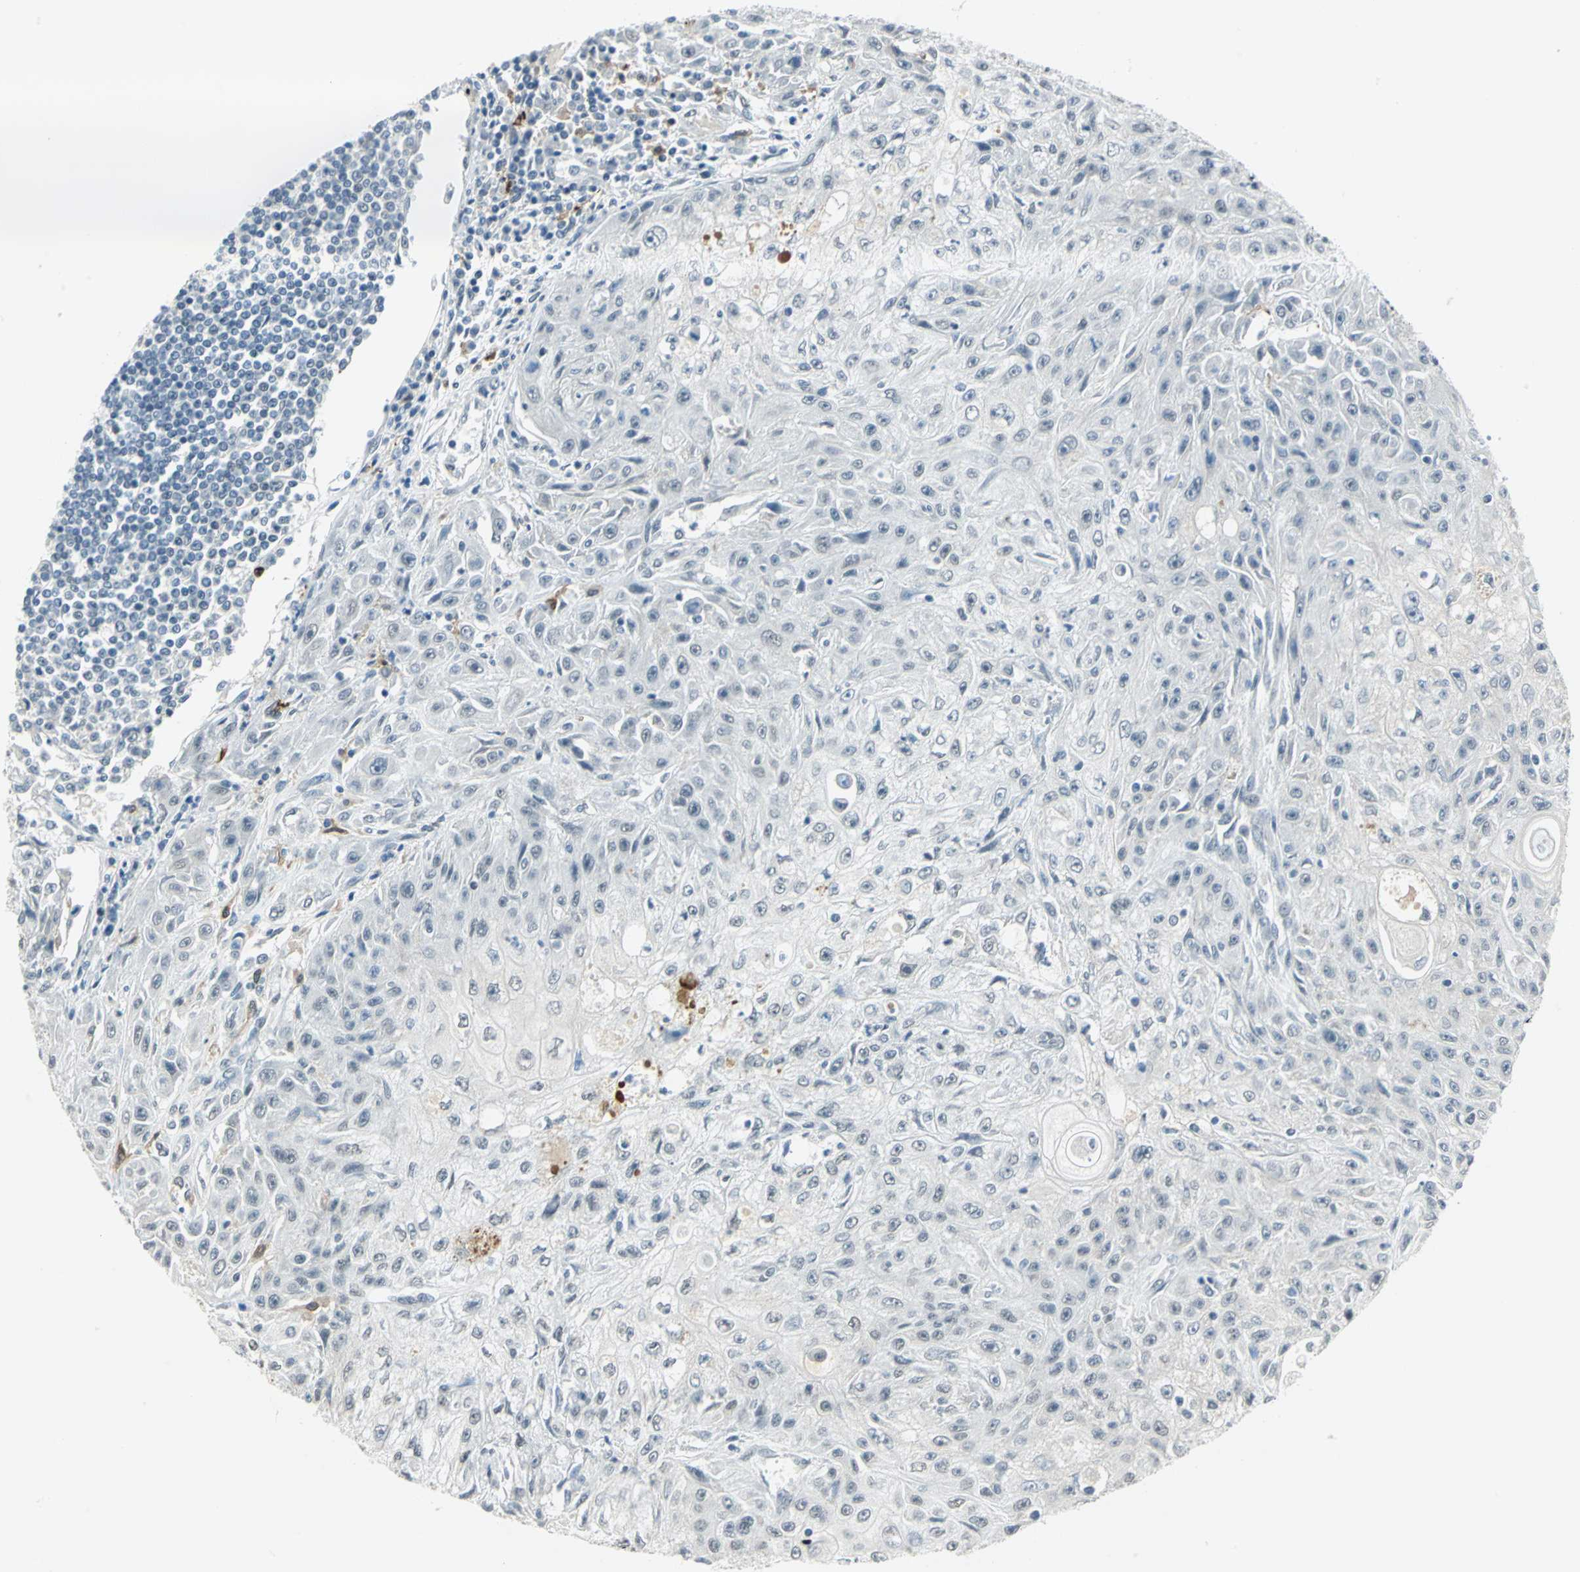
{"staining": {"intensity": "negative", "quantity": "none", "location": "none"}, "tissue": "skin cancer", "cell_type": "Tumor cells", "image_type": "cancer", "snomed": [{"axis": "morphology", "description": "Squamous cell carcinoma, NOS"}, {"axis": "topography", "description": "Skin"}], "caption": "The photomicrograph demonstrates no significant positivity in tumor cells of skin squamous cell carcinoma.", "gene": "MTMR10", "patient": {"sex": "male", "age": 75}}